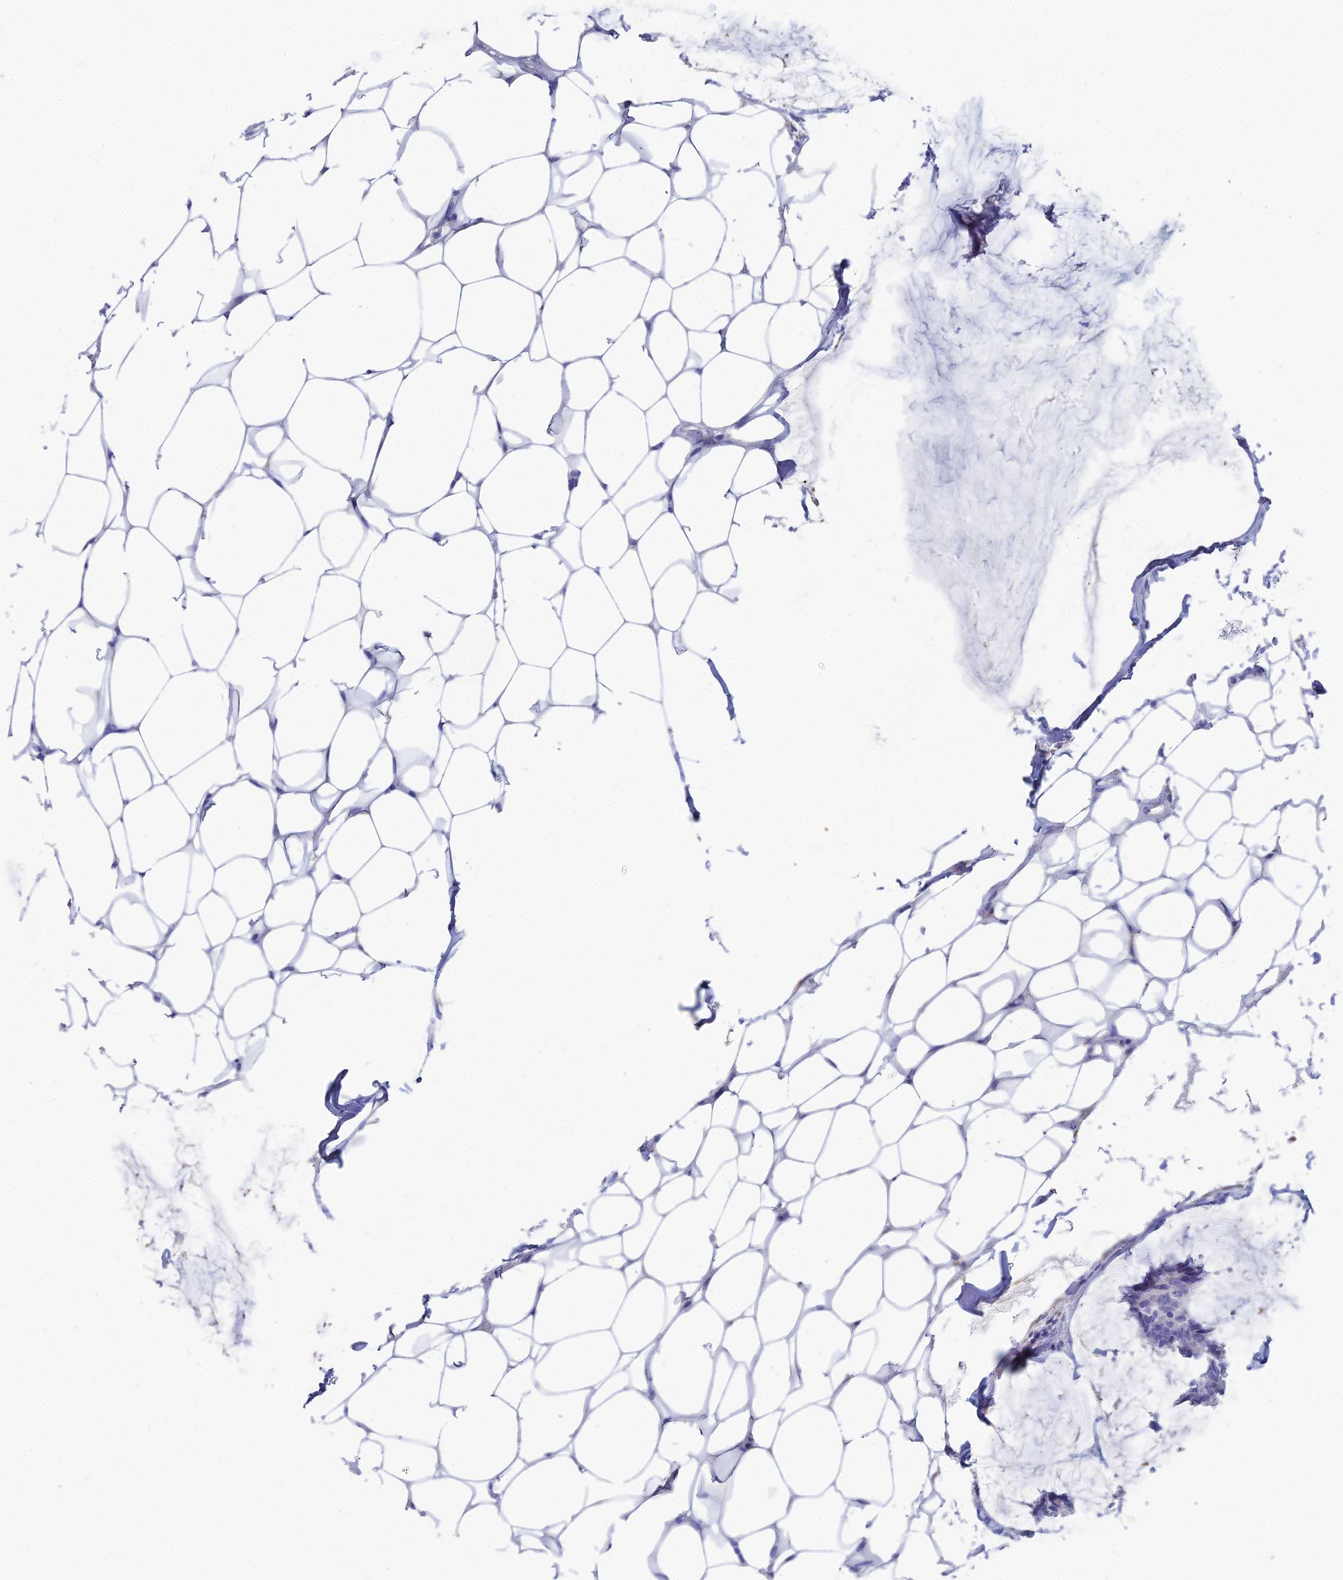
{"staining": {"intensity": "negative", "quantity": "none", "location": "none"}, "tissue": "breast cancer", "cell_type": "Tumor cells", "image_type": "cancer", "snomed": [{"axis": "morphology", "description": "Duct carcinoma"}, {"axis": "topography", "description": "Breast"}], "caption": "Immunohistochemistry (IHC) photomicrograph of neoplastic tissue: human breast cancer (infiltrating ductal carcinoma) stained with DAB (3,3'-diaminobenzidine) demonstrates no significant protein staining in tumor cells.", "gene": "TNNT3", "patient": {"sex": "female", "age": 93}}